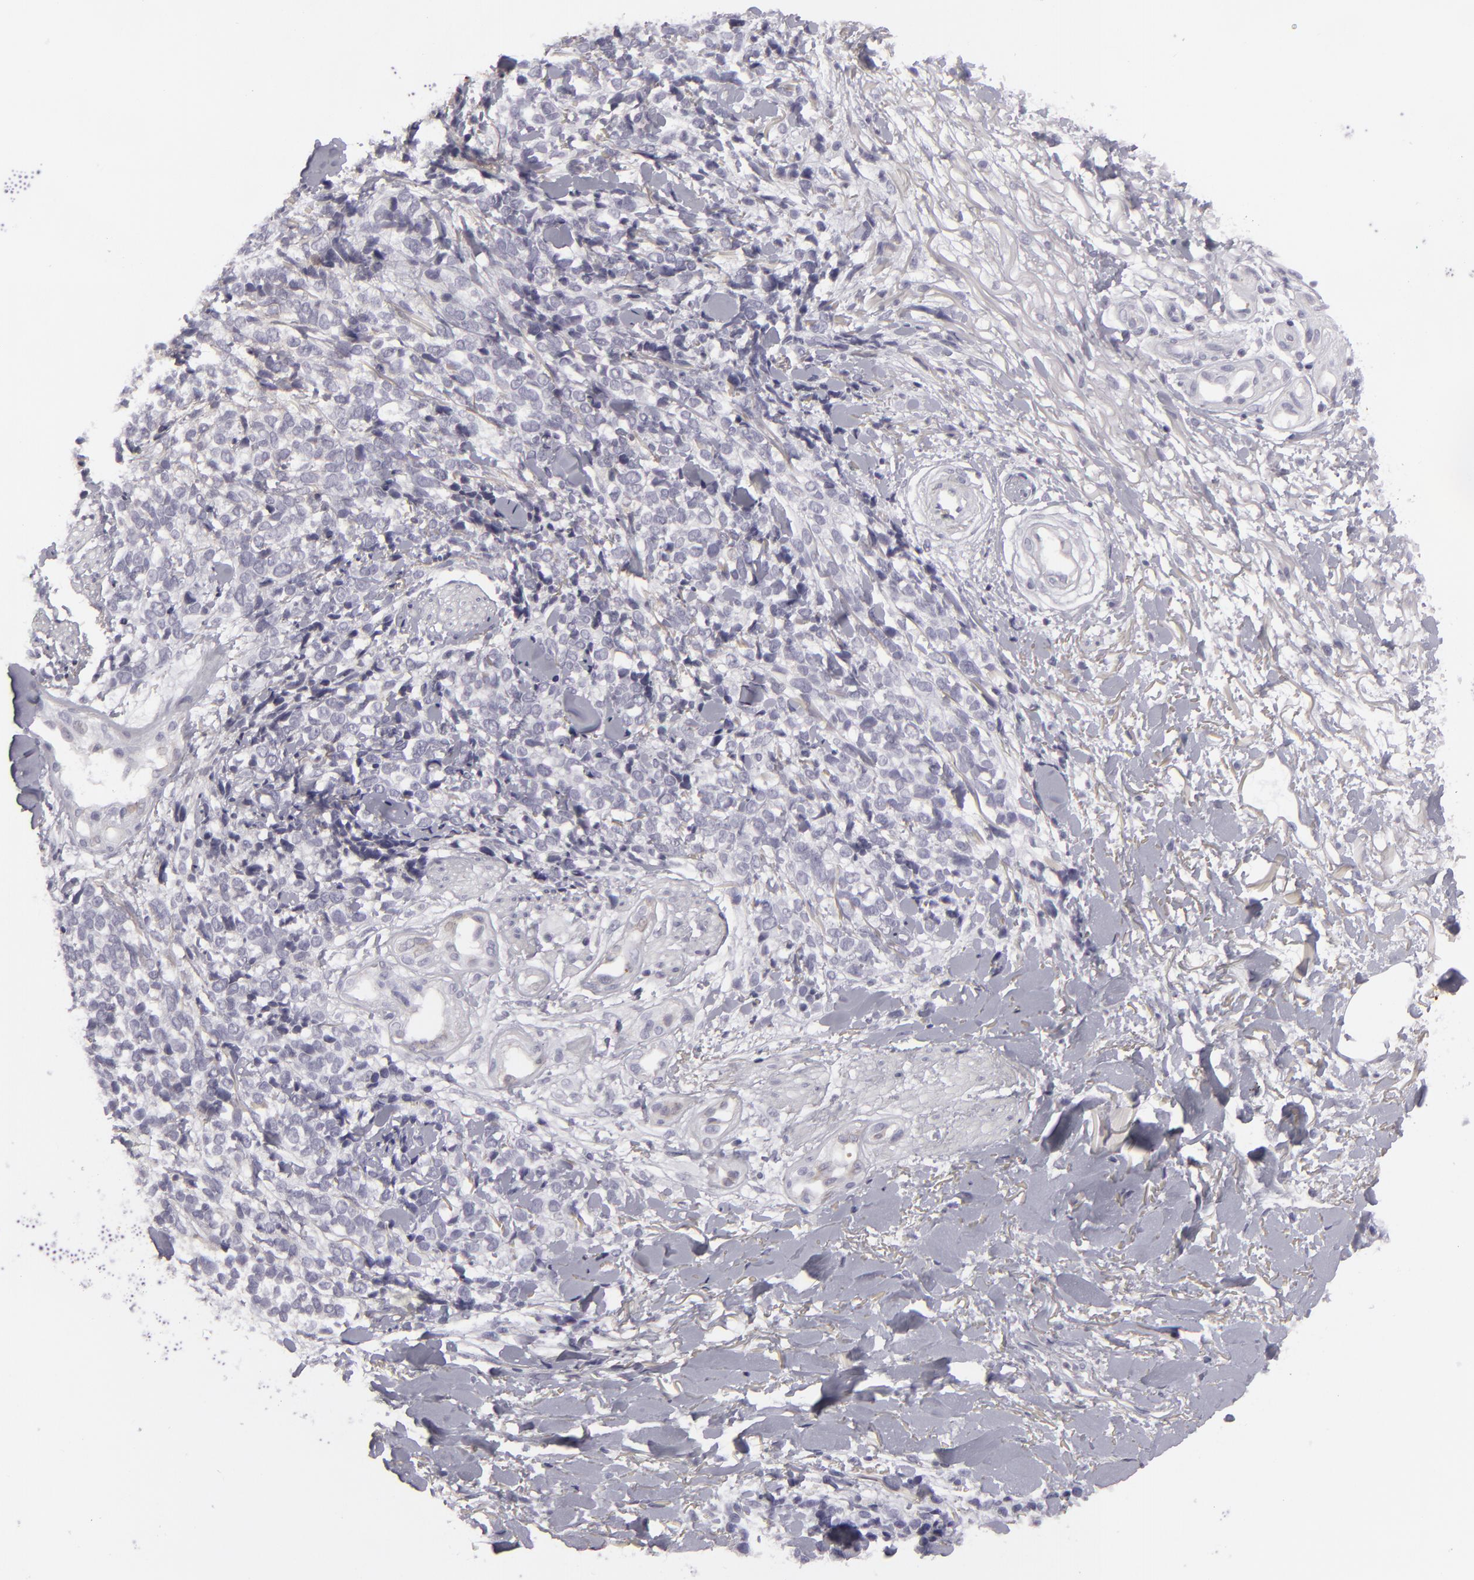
{"staining": {"intensity": "negative", "quantity": "none", "location": "none"}, "tissue": "melanoma", "cell_type": "Tumor cells", "image_type": "cancer", "snomed": [{"axis": "morphology", "description": "Malignant melanoma, NOS"}, {"axis": "topography", "description": "Skin"}], "caption": "The histopathology image shows no staining of tumor cells in malignant melanoma. (Brightfield microscopy of DAB immunohistochemistry (IHC) at high magnification).", "gene": "JUP", "patient": {"sex": "female", "age": 85}}